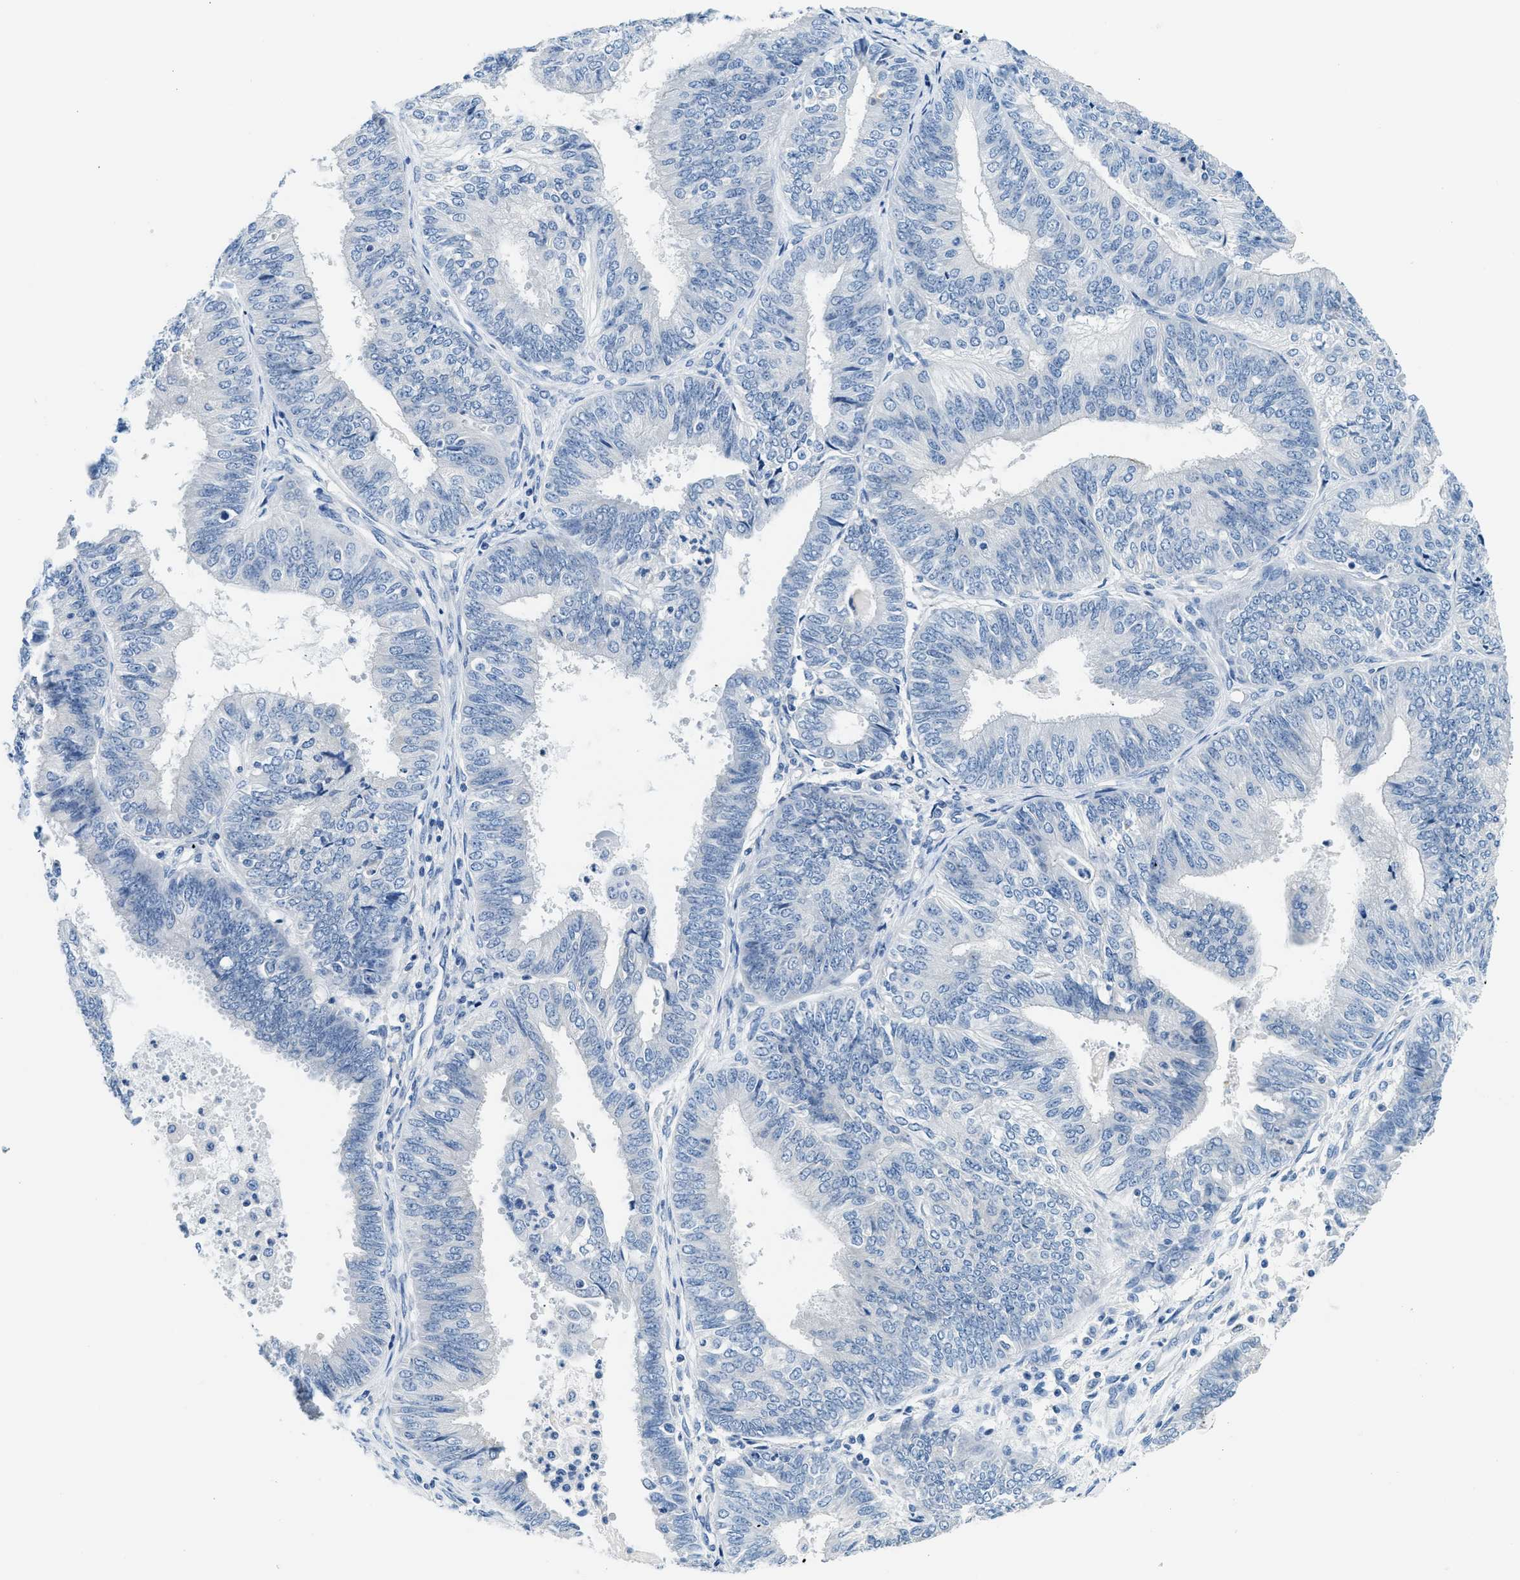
{"staining": {"intensity": "negative", "quantity": "none", "location": "none"}, "tissue": "endometrial cancer", "cell_type": "Tumor cells", "image_type": "cancer", "snomed": [{"axis": "morphology", "description": "Adenocarcinoma, NOS"}, {"axis": "topography", "description": "Endometrium"}], "caption": "Tumor cells are negative for protein expression in human endometrial cancer (adenocarcinoma).", "gene": "CLDN18", "patient": {"sex": "female", "age": 58}}